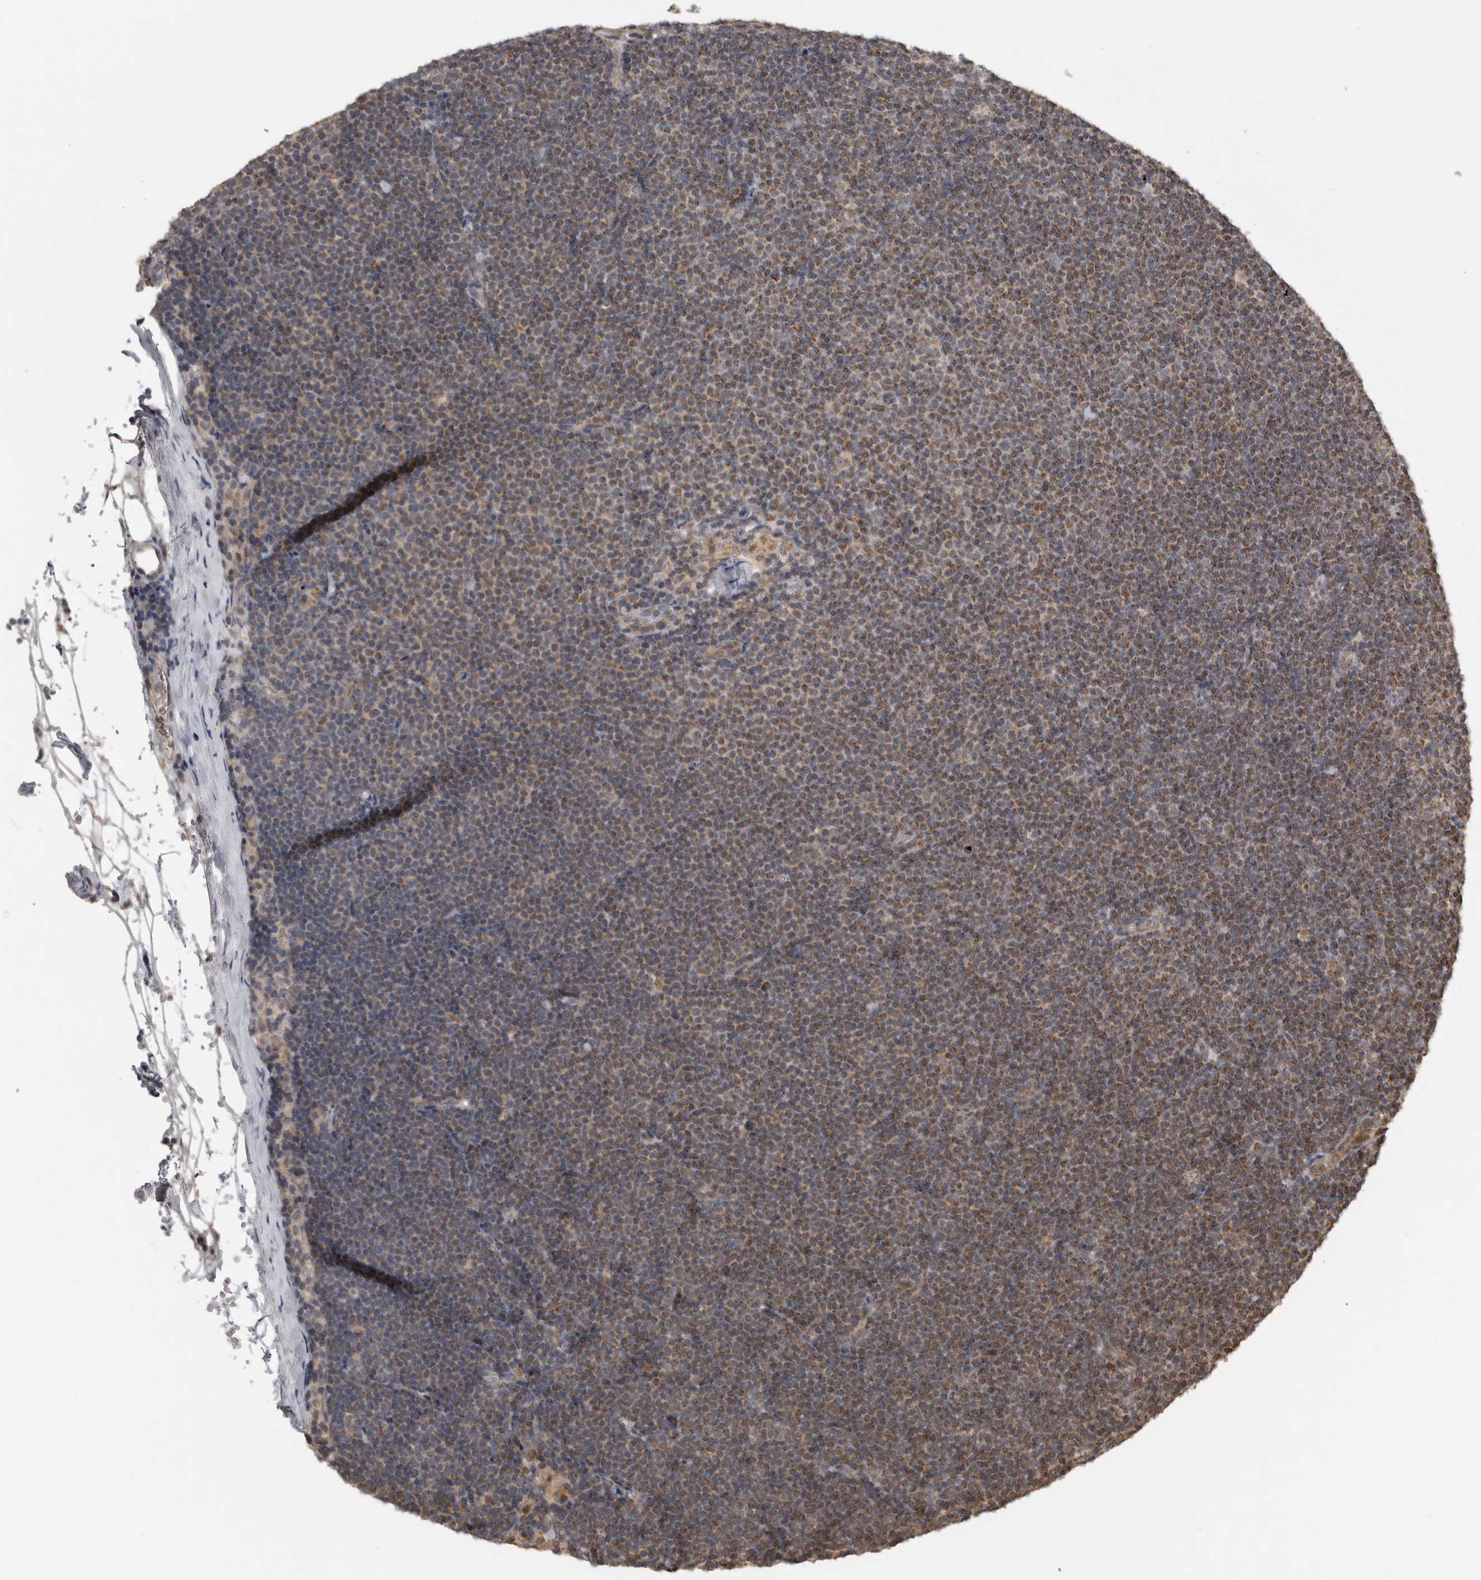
{"staining": {"intensity": "weak", "quantity": ">75%", "location": "cytoplasmic/membranous"}, "tissue": "lymphoma", "cell_type": "Tumor cells", "image_type": "cancer", "snomed": [{"axis": "morphology", "description": "Malignant lymphoma, non-Hodgkin's type, Low grade"}, {"axis": "topography", "description": "Lymph node"}], "caption": "Immunohistochemistry (IHC) image of lymphoma stained for a protein (brown), which exhibits low levels of weak cytoplasmic/membranous positivity in about >75% of tumor cells.", "gene": "KCNIP1", "patient": {"sex": "female", "age": 53}}